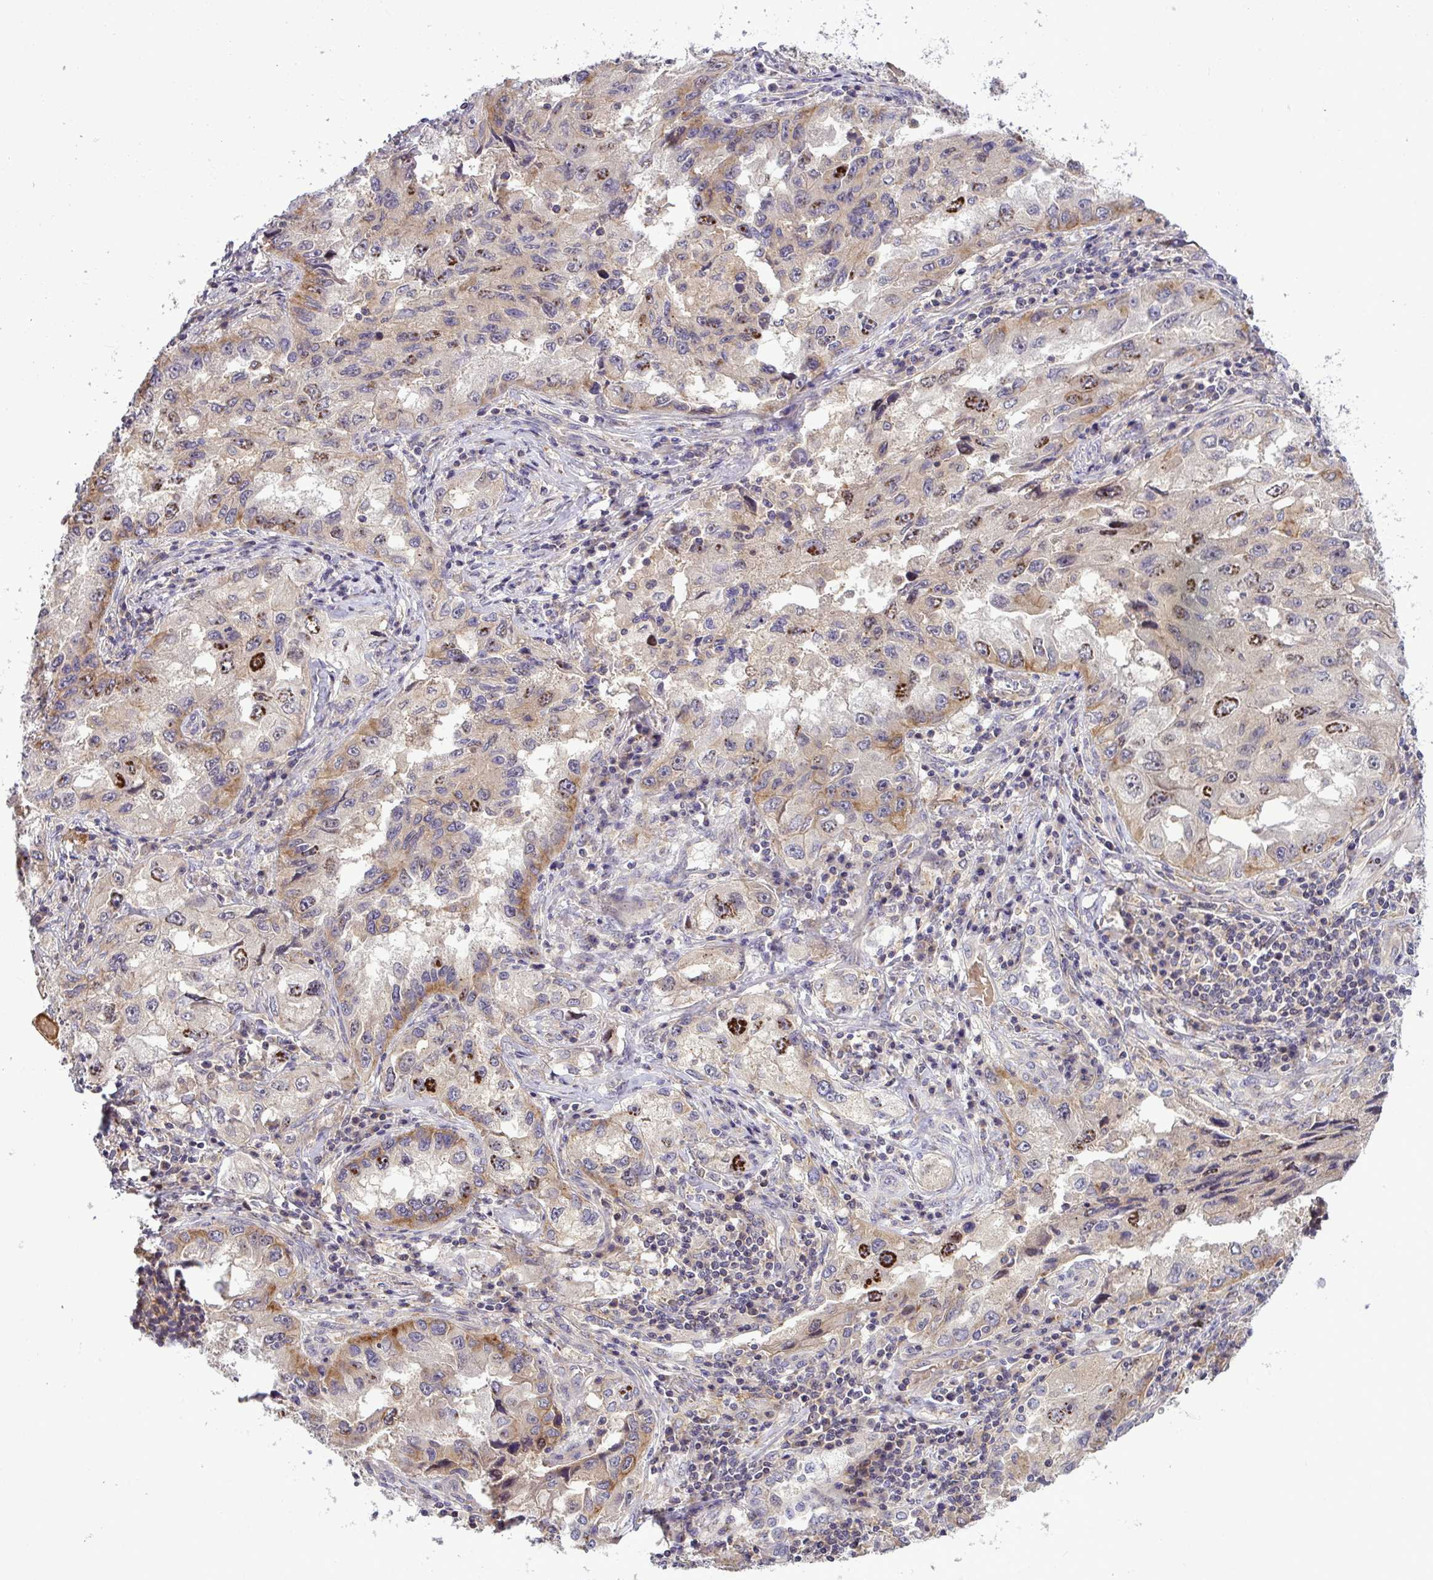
{"staining": {"intensity": "moderate", "quantity": "<25%", "location": "cytoplasmic/membranous"}, "tissue": "lung cancer", "cell_type": "Tumor cells", "image_type": "cancer", "snomed": [{"axis": "morphology", "description": "Adenocarcinoma, NOS"}, {"axis": "topography", "description": "Lung"}], "caption": "The micrograph shows immunohistochemical staining of lung cancer (adenocarcinoma). There is moderate cytoplasmic/membranous expression is present in about <25% of tumor cells.", "gene": "SLC9A6", "patient": {"sex": "female", "age": 73}}